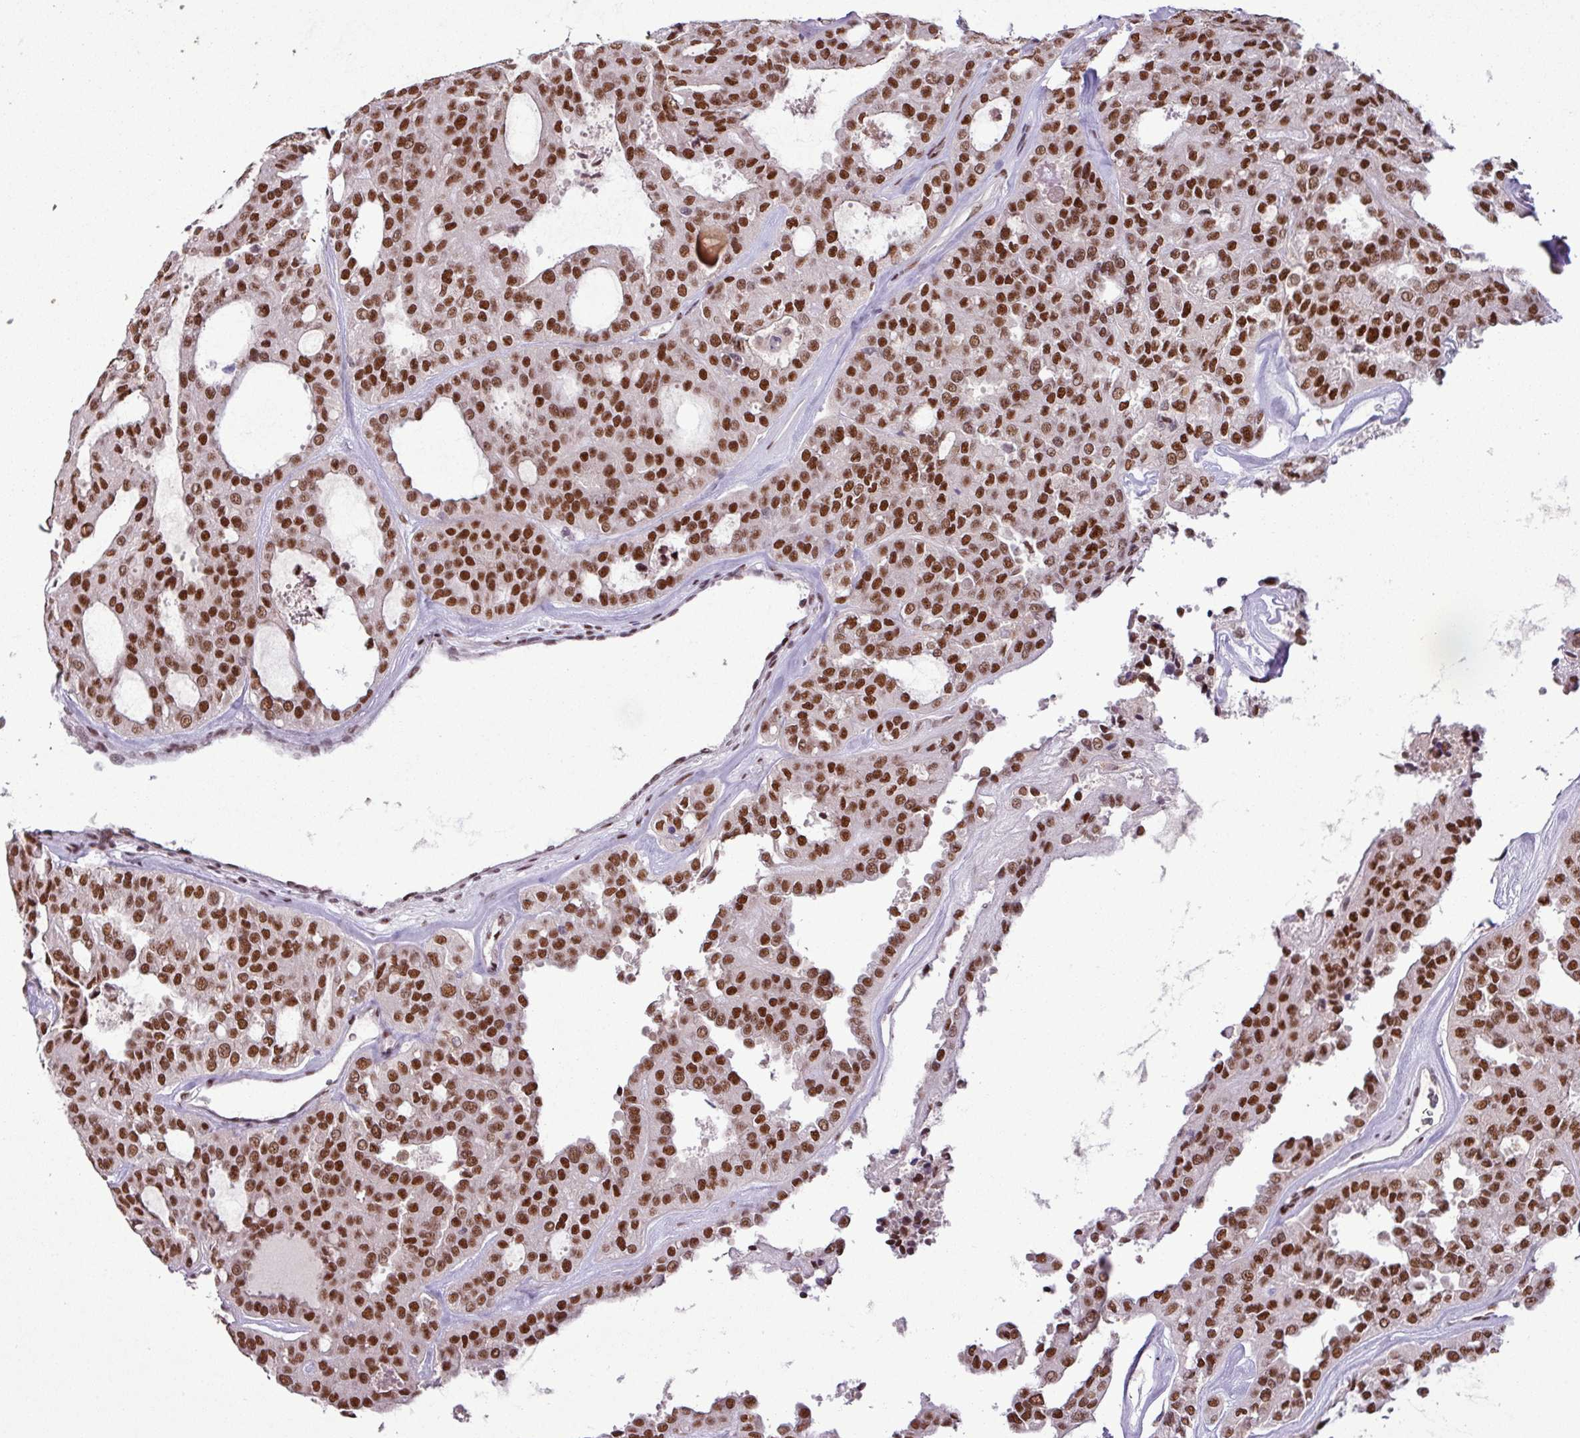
{"staining": {"intensity": "strong", "quantity": ">75%", "location": "nuclear"}, "tissue": "thyroid cancer", "cell_type": "Tumor cells", "image_type": "cancer", "snomed": [{"axis": "morphology", "description": "Follicular adenoma carcinoma, NOS"}, {"axis": "topography", "description": "Thyroid gland"}], "caption": "Immunohistochemical staining of human thyroid cancer shows strong nuclear protein positivity in approximately >75% of tumor cells.", "gene": "IRF2BPL", "patient": {"sex": "male", "age": 75}}